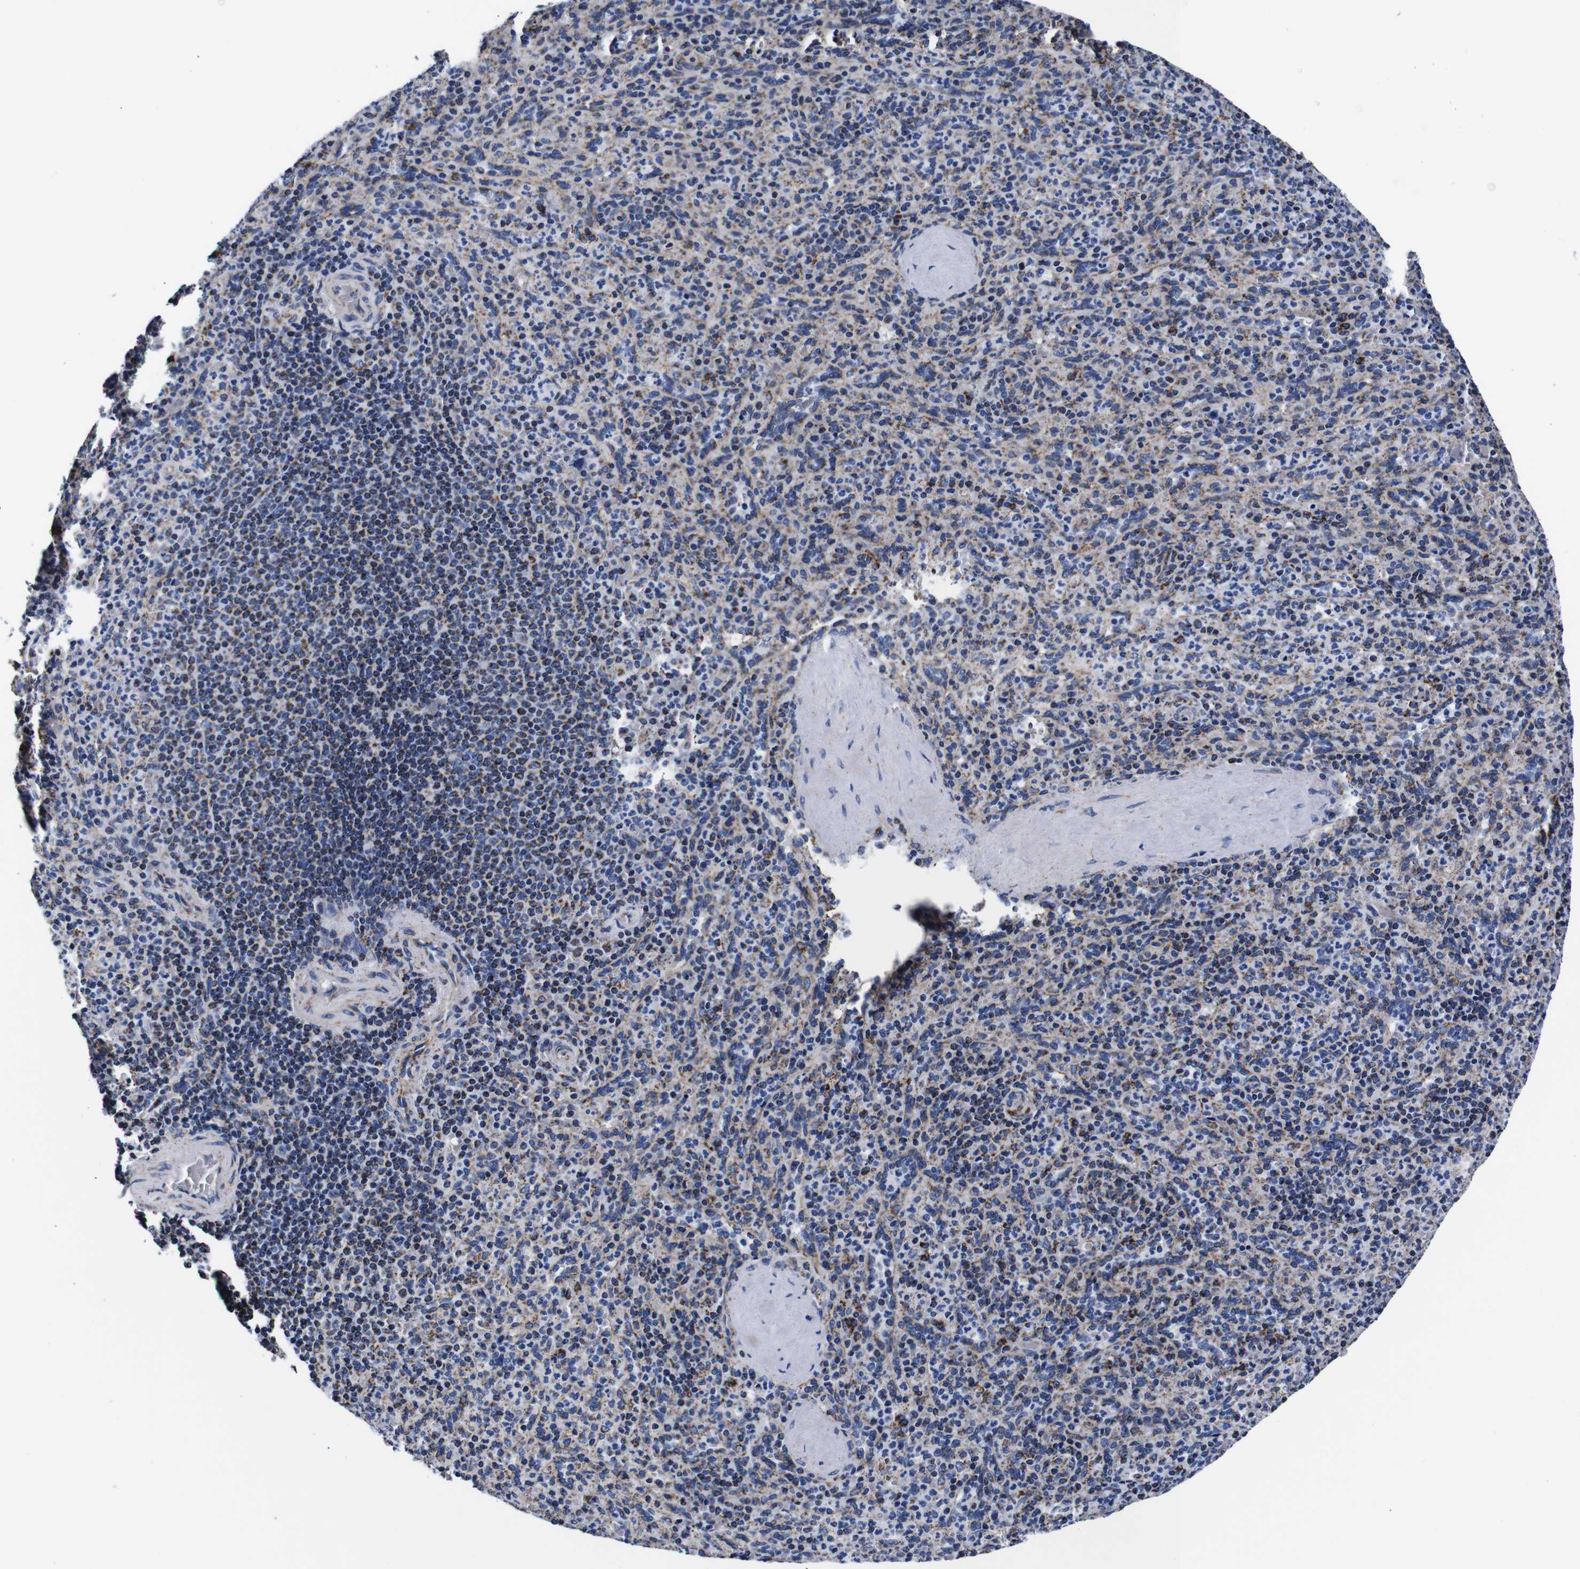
{"staining": {"intensity": "moderate", "quantity": "25%-75%", "location": "cytoplasmic/membranous"}, "tissue": "spleen", "cell_type": "Cells in red pulp", "image_type": "normal", "snomed": [{"axis": "morphology", "description": "Normal tissue, NOS"}, {"axis": "topography", "description": "Spleen"}], "caption": "Immunohistochemistry staining of benign spleen, which demonstrates medium levels of moderate cytoplasmic/membranous expression in approximately 25%-75% of cells in red pulp indicating moderate cytoplasmic/membranous protein positivity. The staining was performed using DAB (3,3'-diaminobenzidine) (brown) for protein detection and nuclei were counterstained in hematoxylin (blue).", "gene": "FKBP9", "patient": {"sex": "male", "age": 36}}